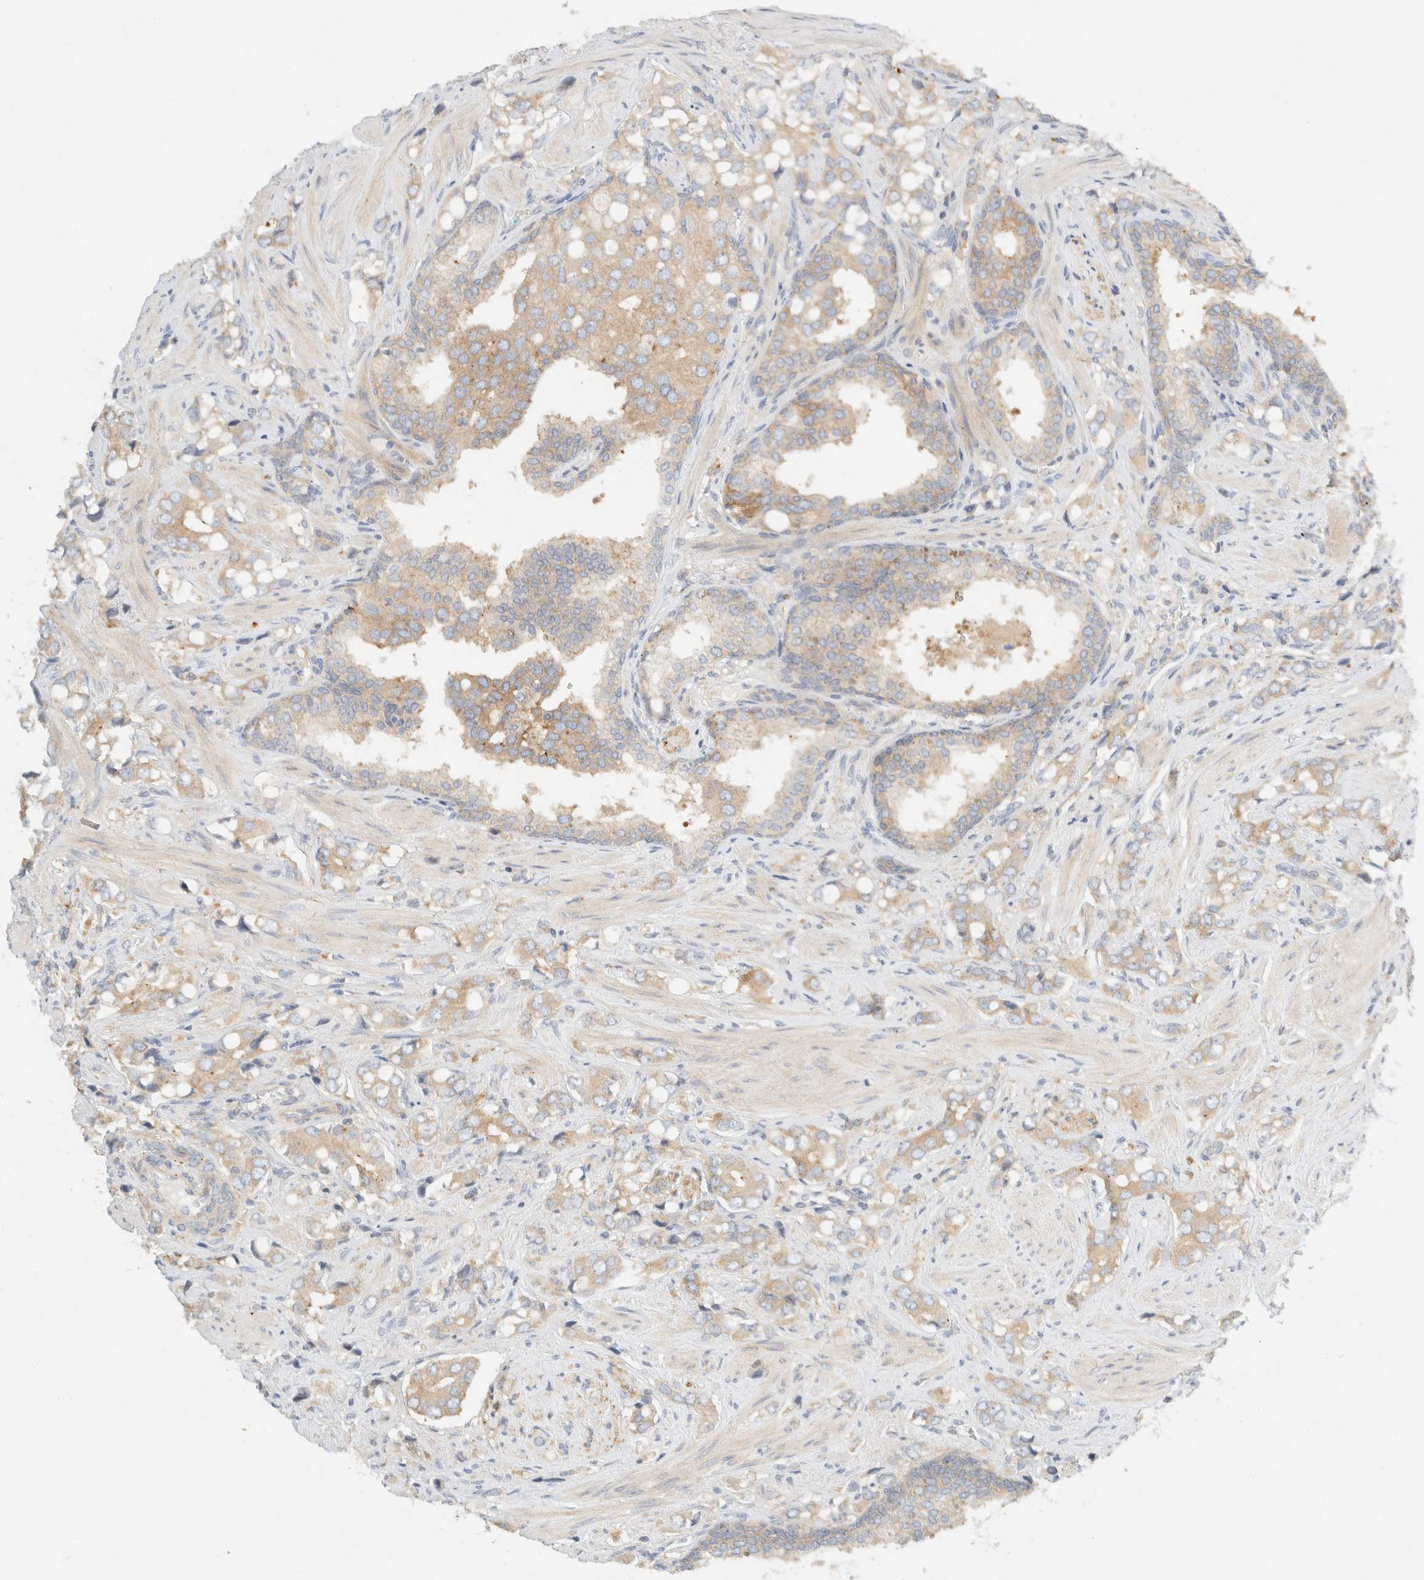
{"staining": {"intensity": "moderate", "quantity": ">75%", "location": "cytoplasmic/membranous"}, "tissue": "prostate cancer", "cell_type": "Tumor cells", "image_type": "cancer", "snomed": [{"axis": "morphology", "description": "Adenocarcinoma, High grade"}, {"axis": "topography", "description": "Prostate"}], "caption": "Protein expression analysis of human prostate high-grade adenocarcinoma reveals moderate cytoplasmic/membranous staining in approximately >75% of tumor cells.", "gene": "SH3GLB2", "patient": {"sex": "male", "age": 52}}